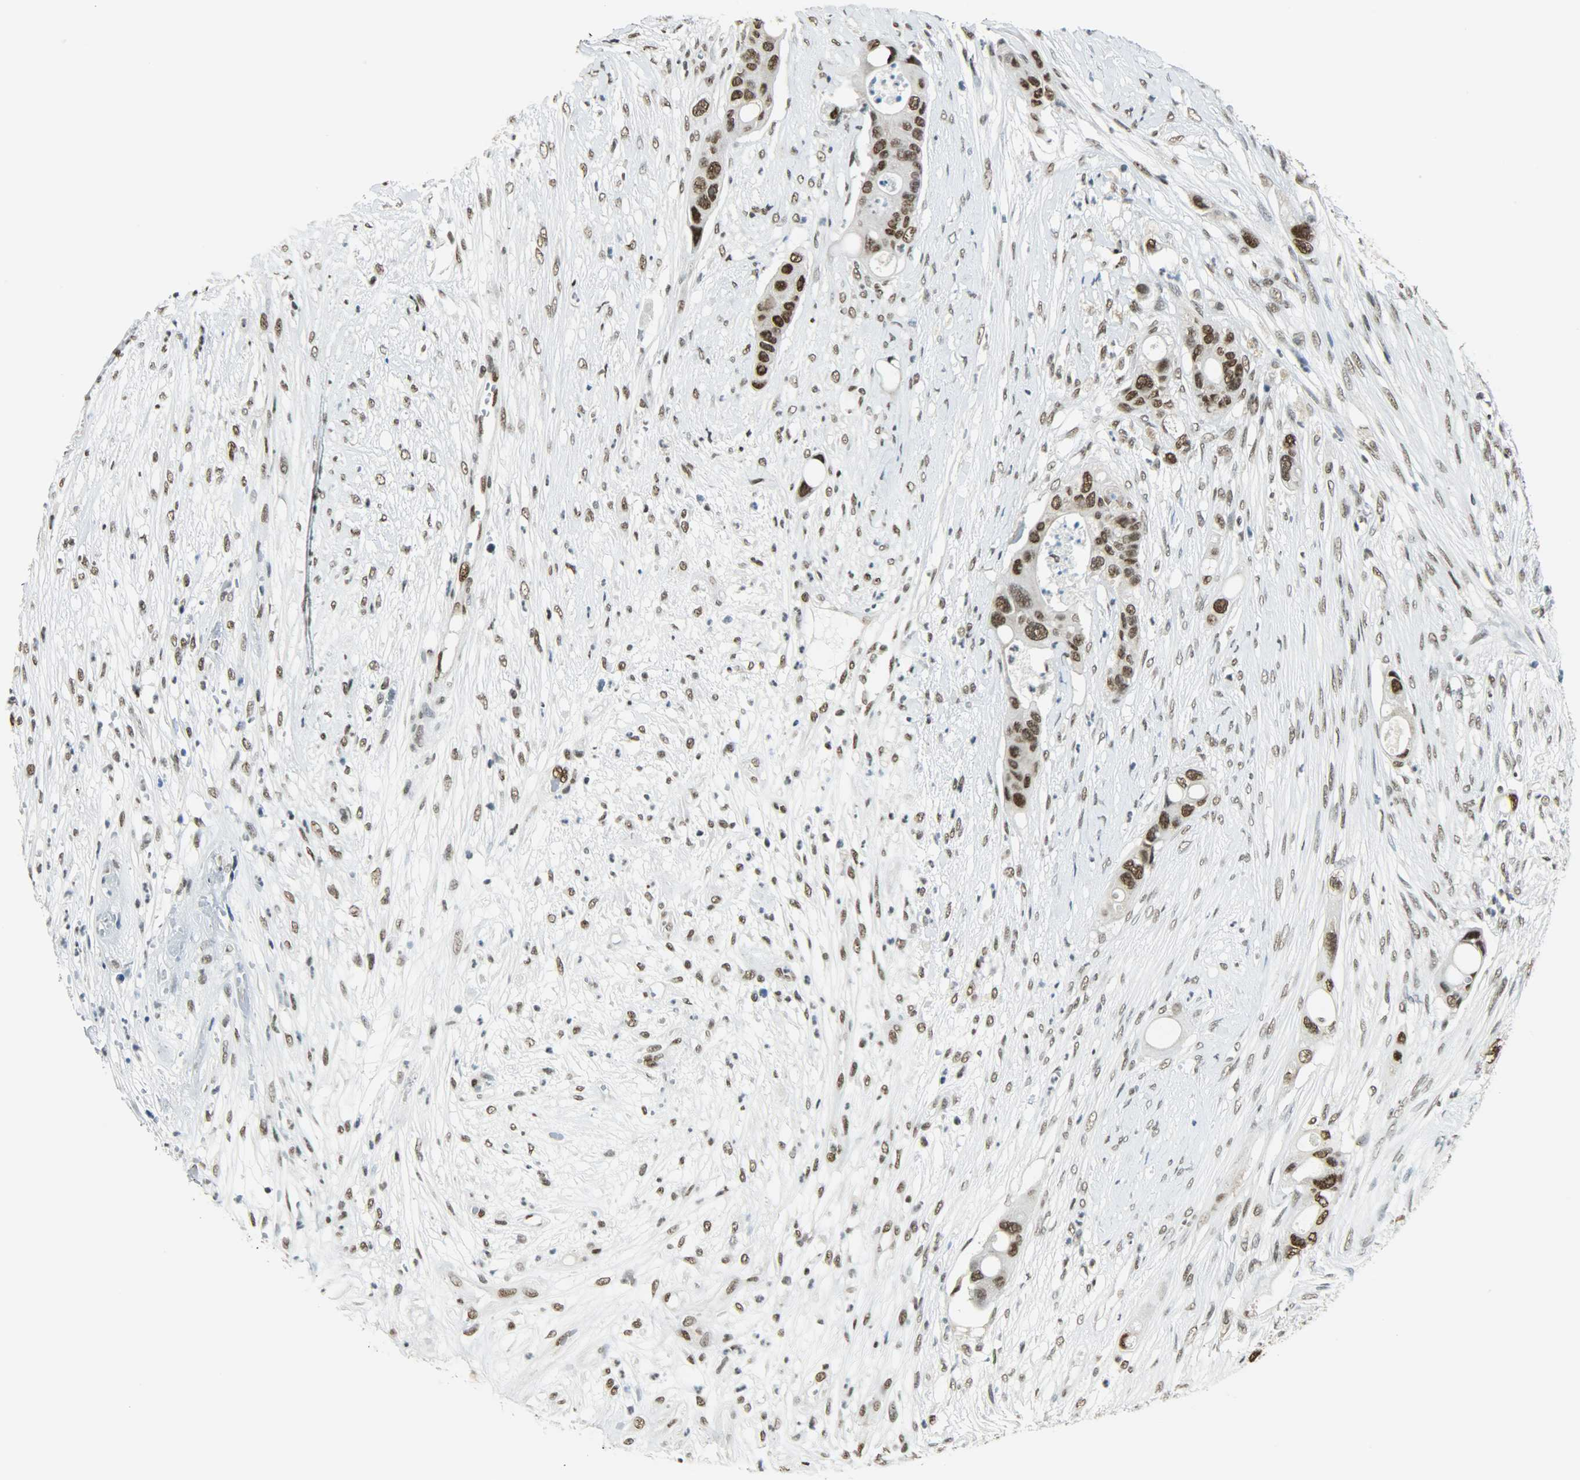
{"staining": {"intensity": "strong", "quantity": ">75%", "location": "nuclear"}, "tissue": "colorectal cancer", "cell_type": "Tumor cells", "image_type": "cancer", "snomed": [{"axis": "morphology", "description": "Adenocarcinoma, NOS"}, {"axis": "topography", "description": "Colon"}], "caption": "Colorectal cancer (adenocarcinoma) stained for a protein (brown) reveals strong nuclear positive positivity in approximately >75% of tumor cells.", "gene": "MYEF2", "patient": {"sex": "female", "age": 57}}